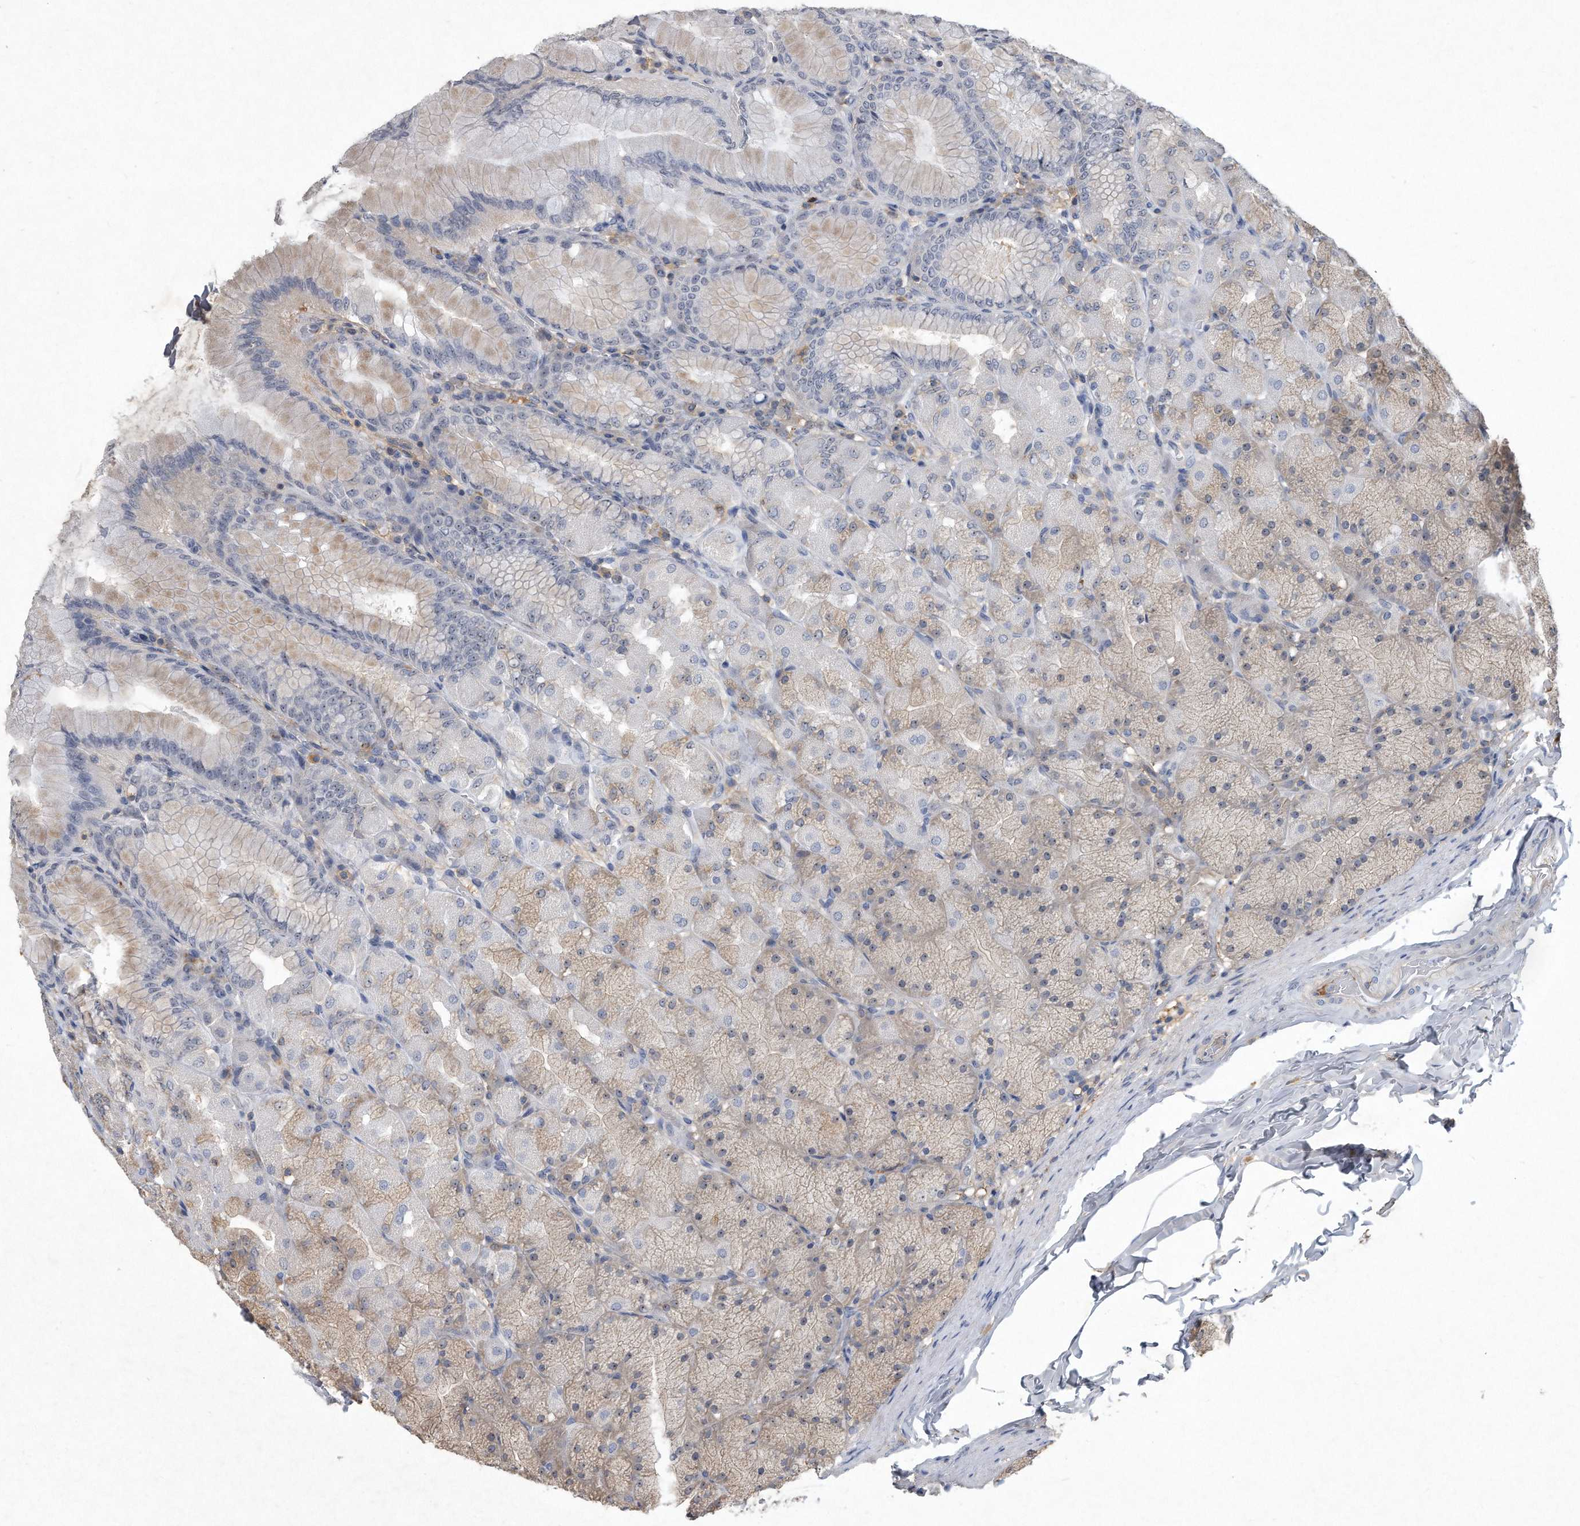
{"staining": {"intensity": "weak", "quantity": "25%-75%", "location": "cytoplasmic/membranous"}, "tissue": "stomach", "cell_type": "Glandular cells", "image_type": "normal", "snomed": [{"axis": "morphology", "description": "Normal tissue, NOS"}, {"axis": "topography", "description": "Stomach, upper"}], "caption": "Glandular cells exhibit weak cytoplasmic/membranous expression in approximately 25%-75% of cells in benign stomach. (DAB = brown stain, brightfield microscopy at high magnification).", "gene": "PGBD2", "patient": {"sex": "female", "age": 56}}